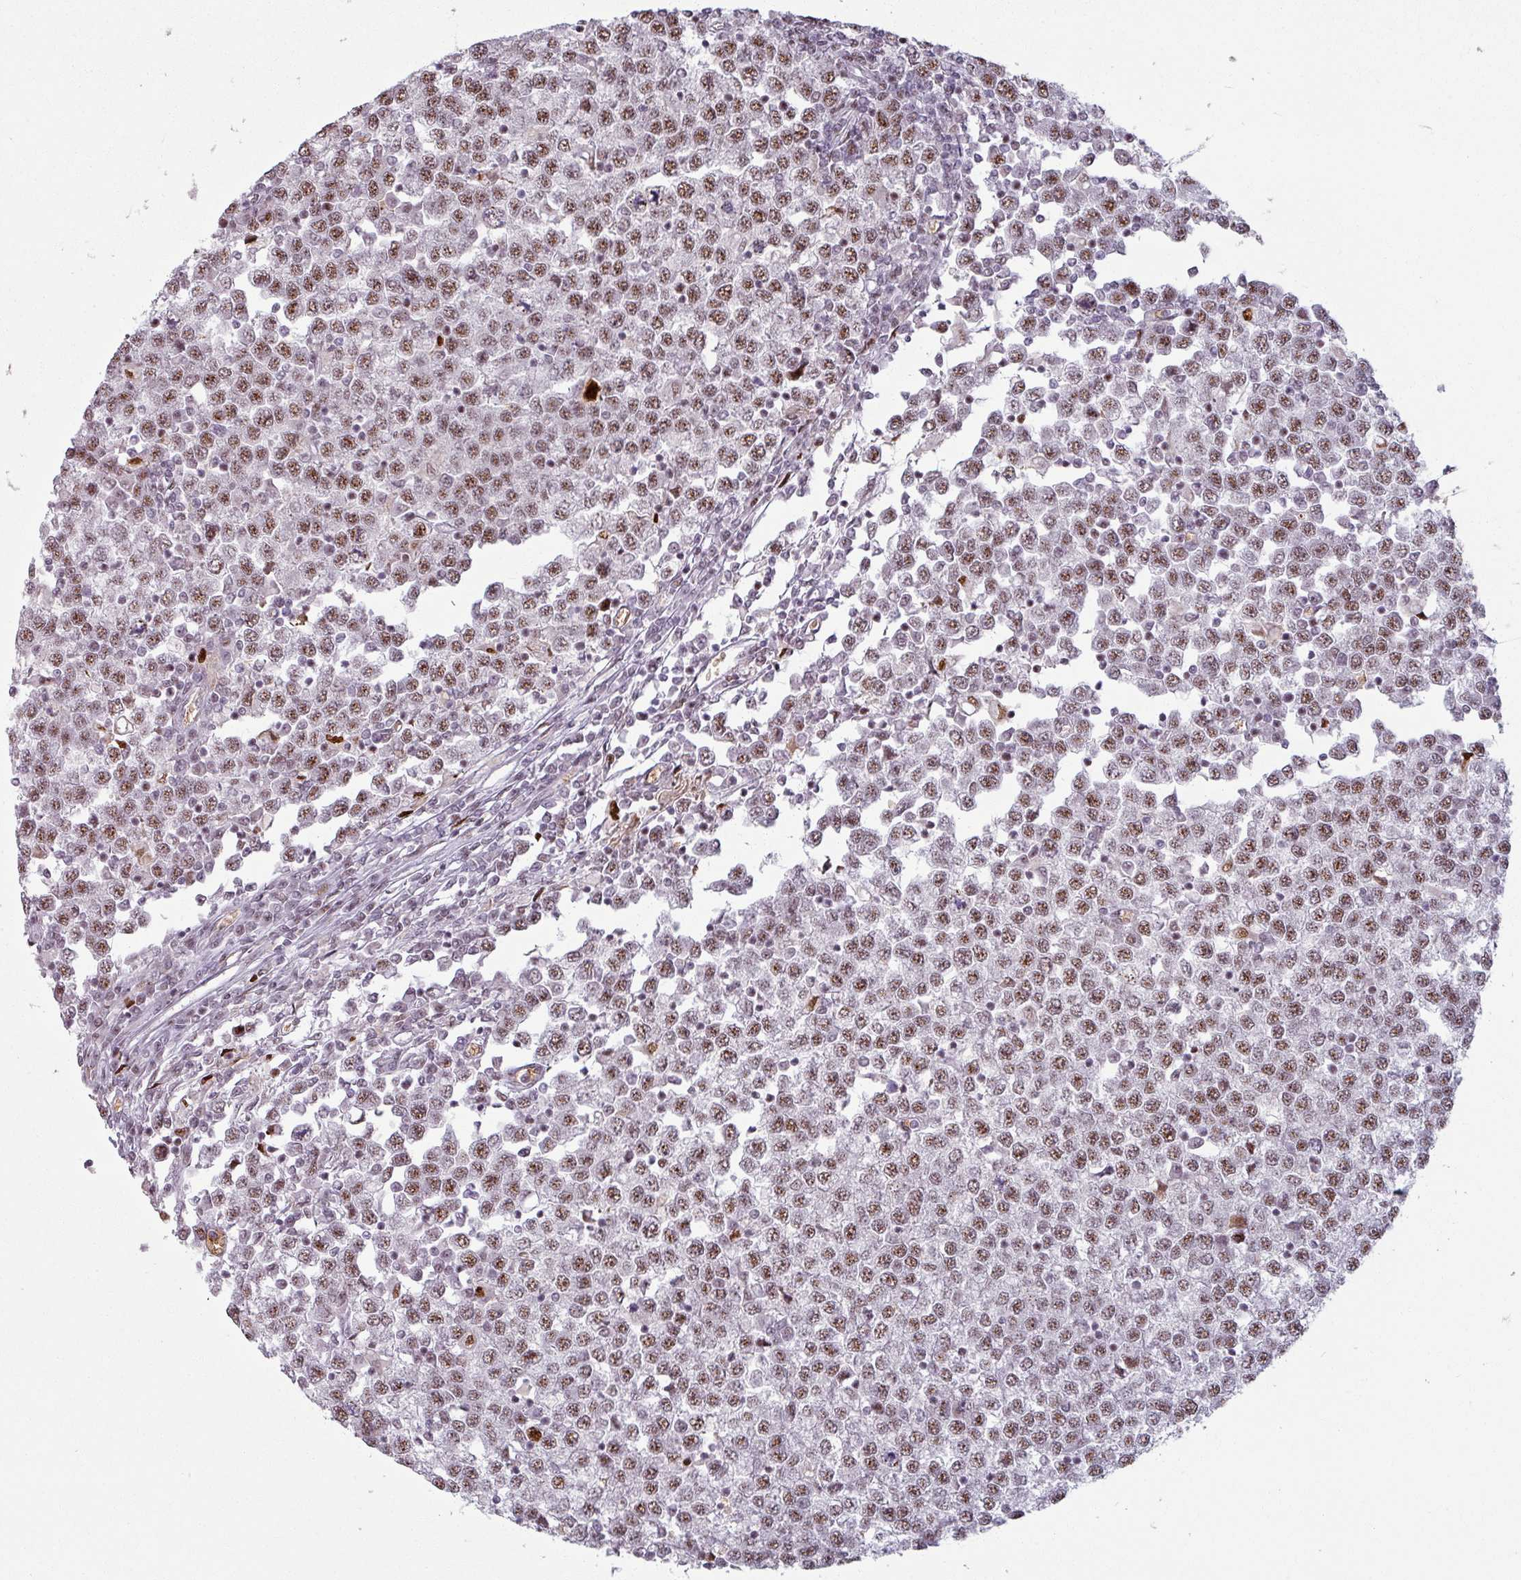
{"staining": {"intensity": "moderate", "quantity": ">75%", "location": "nuclear"}, "tissue": "testis cancer", "cell_type": "Tumor cells", "image_type": "cancer", "snomed": [{"axis": "morphology", "description": "Seminoma, NOS"}, {"axis": "topography", "description": "Testis"}], "caption": "Brown immunohistochemical staining in human testis cancer (seminoma) exhibits moderate nuclear staining in about >75% of tumor cells.", "gene": "NCOR1", "patient": {"sex": "male", "age": 65}}